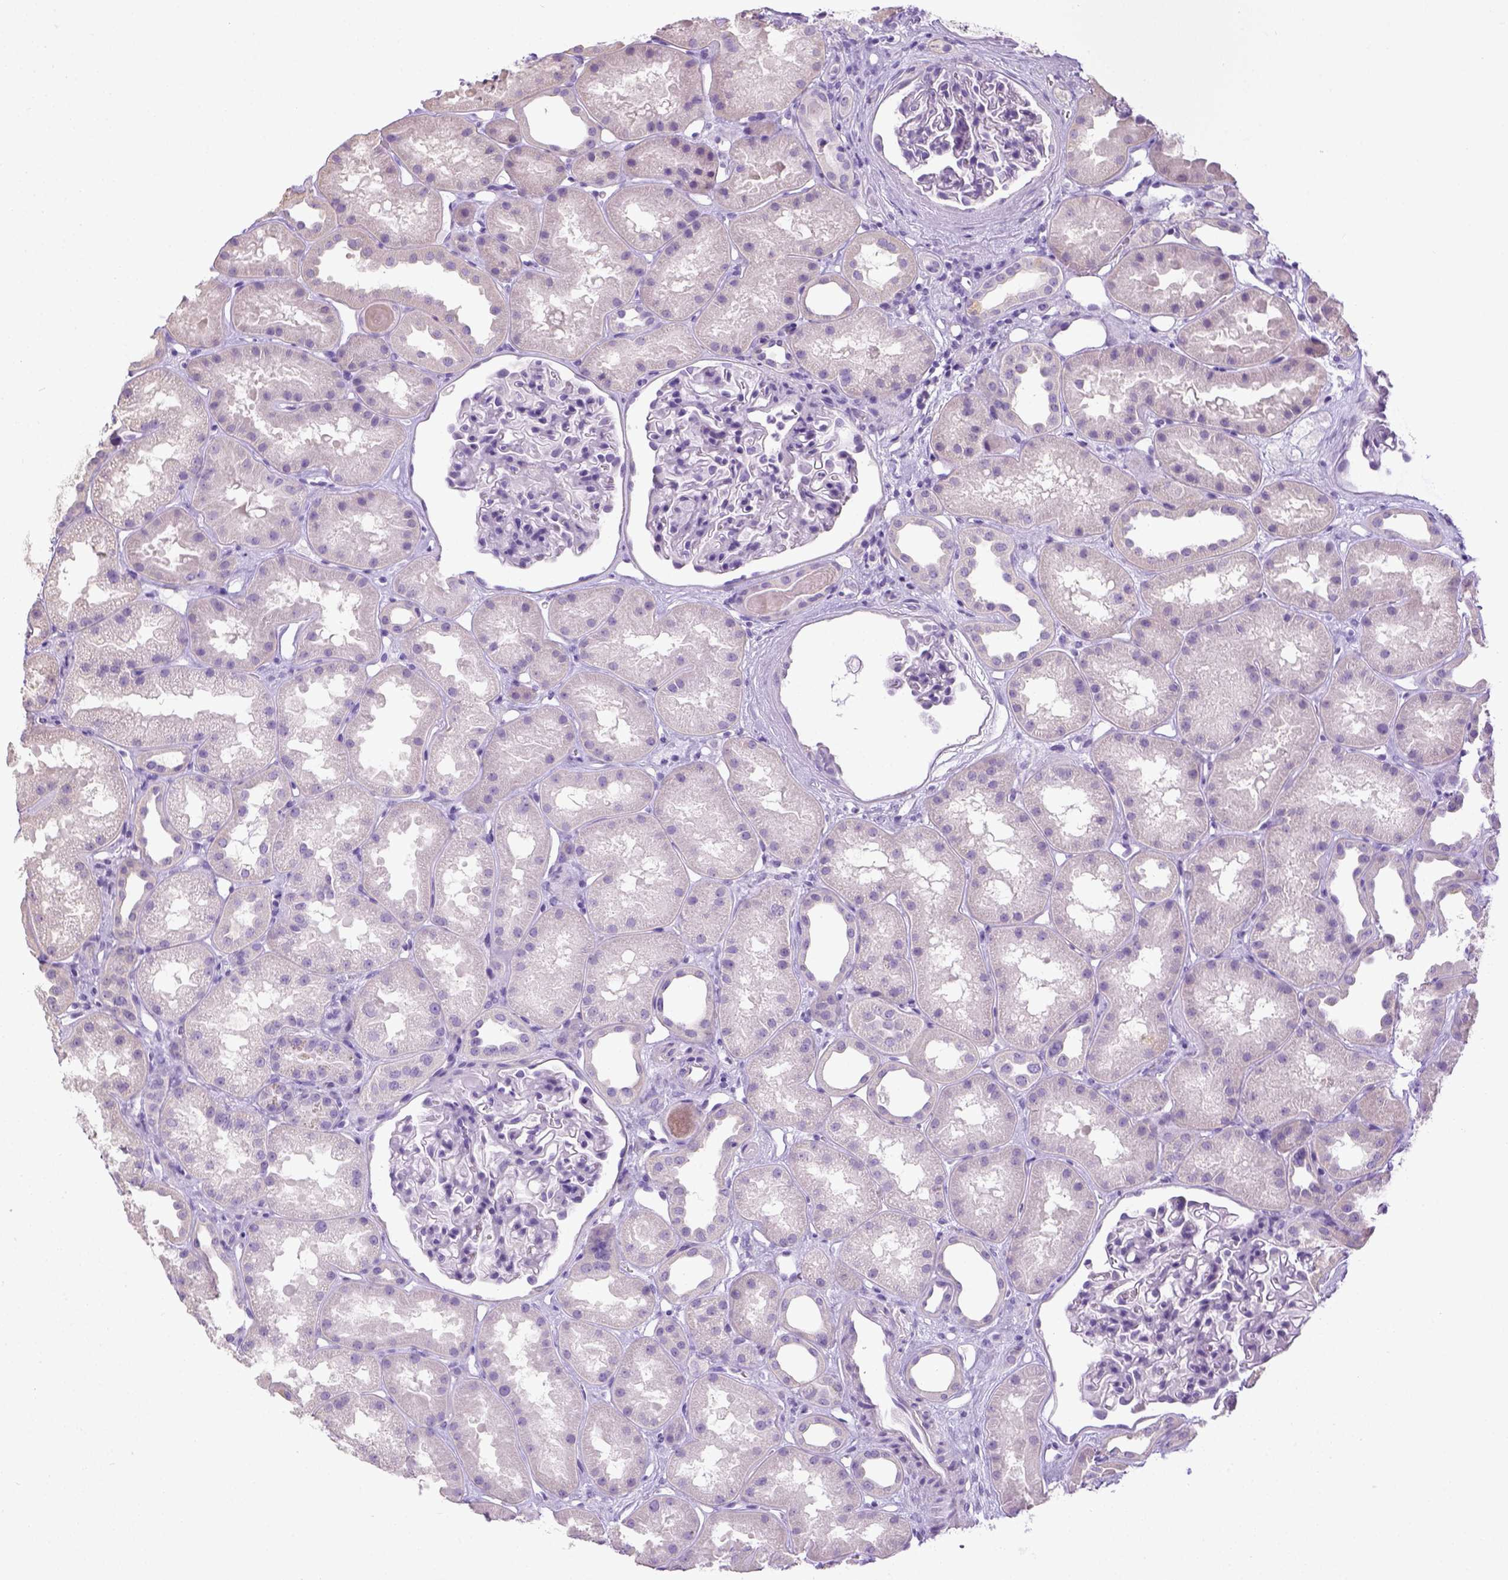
{"staining": {"intensity": "negative", "quantity": "none", "location": "none"}, "tissue": "kidney", "cell_type": "Cells in glomeruli", "image_type": "normal", "snomed": [{"axis": "morphology", "description": "Normal tissue, NOS"}, {"axis": "topography", "description": "Kidney"}], "caption": "Immunohistochemistry histopathology image of normal kidney: kidney stained with DAB reveals no significant protein positivity in cells in glomeruli.", "gene": "LGSN", "patient": {"sex": "male", "age": 61}}